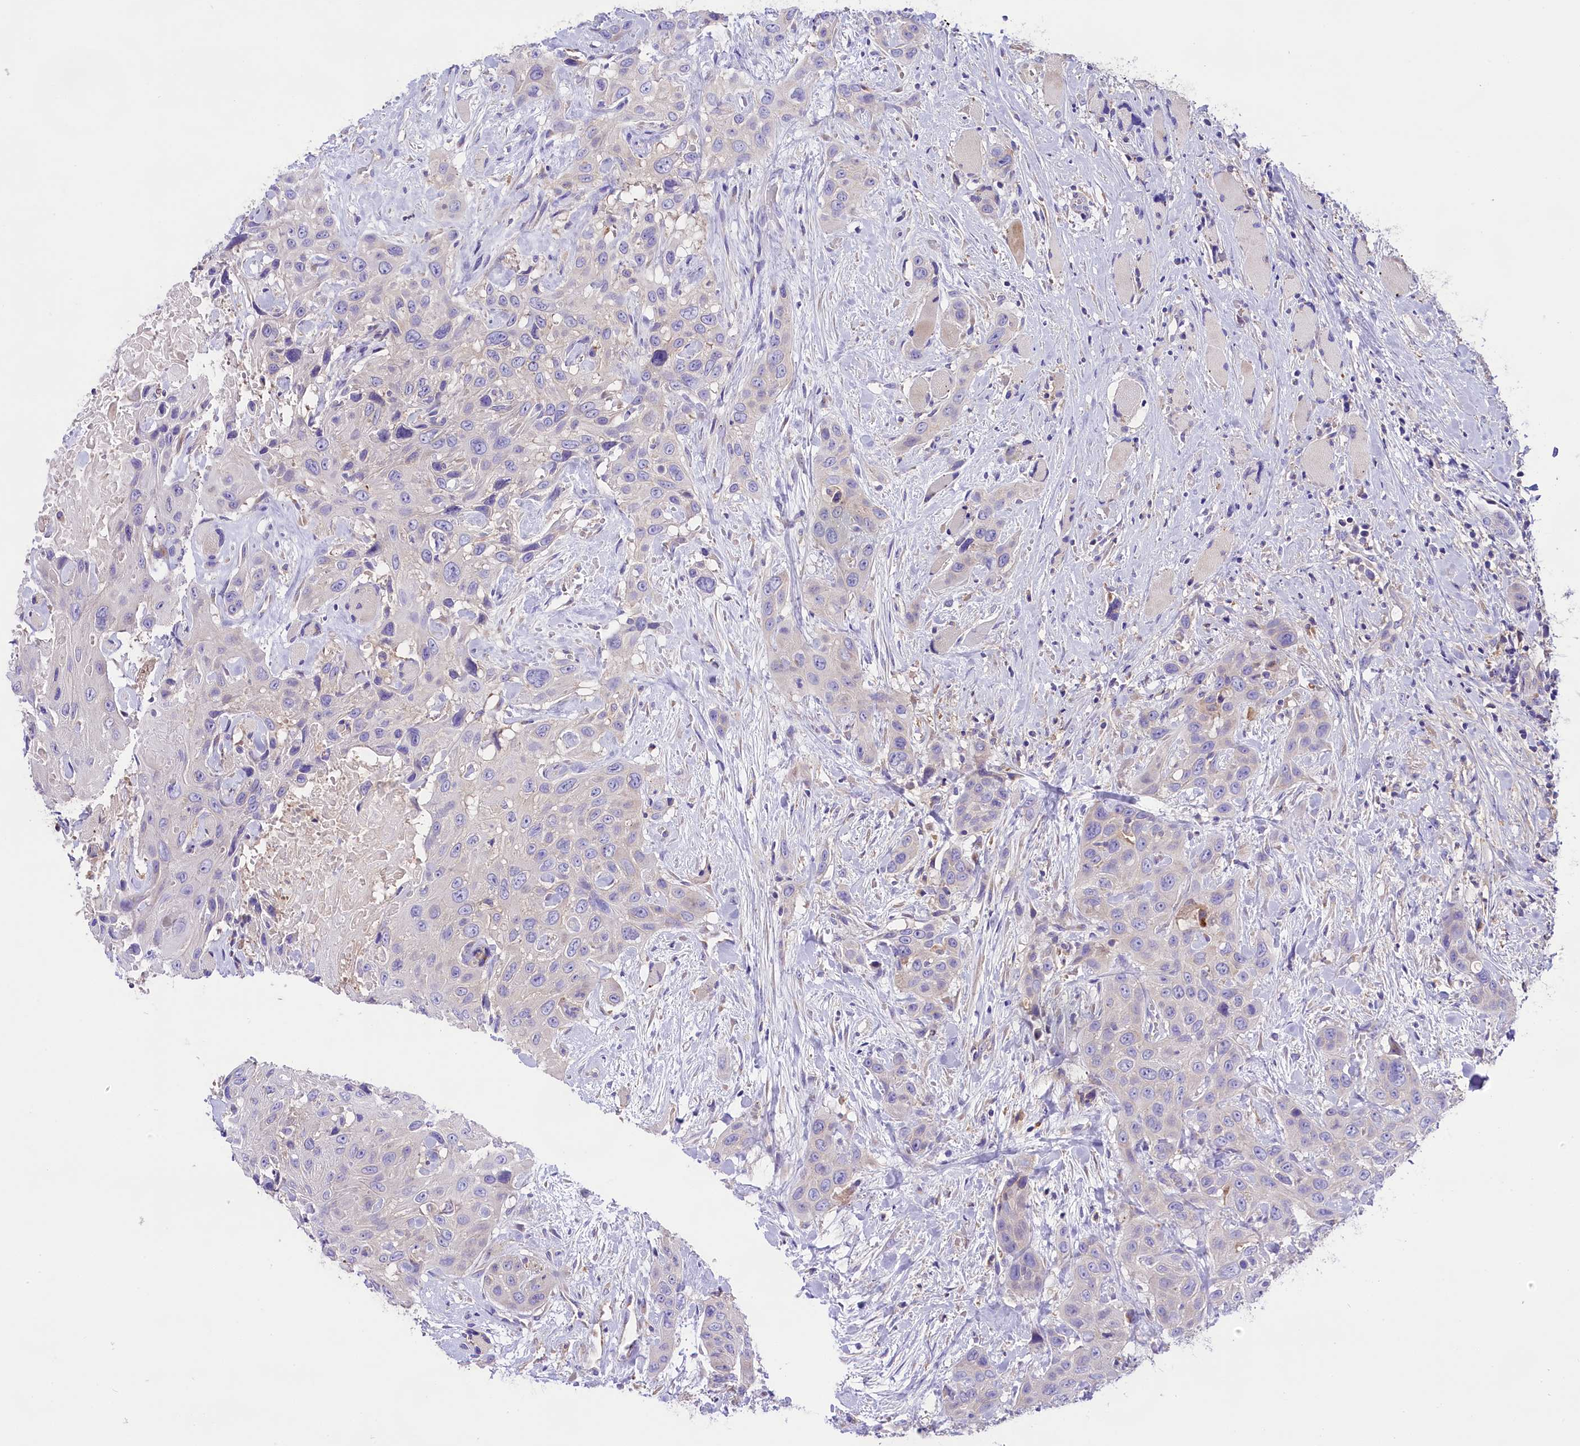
{"staining": {"intensity": "negative", "quantity": "none", "location": "none"}, "tissue": "head and neck cancer", "cell_type": "Tumor cells", "image_type": "cancer", "snomed": [{"axis": "morphology", "description": "Squamous cell carcinoma, NOS"}, {"axis": "topography", "description": "Head-Neck"}], "caption": "Immunohistochemistry of human head and neck cancer (squamous cell carcinoma) shows no positivity in tumor cells. (DAB (3,3'-diaminobenzidine) immunohistochemistry, high magnification).", "gene": "PEMT", "patient": {"sex": "male", "age": 81}}